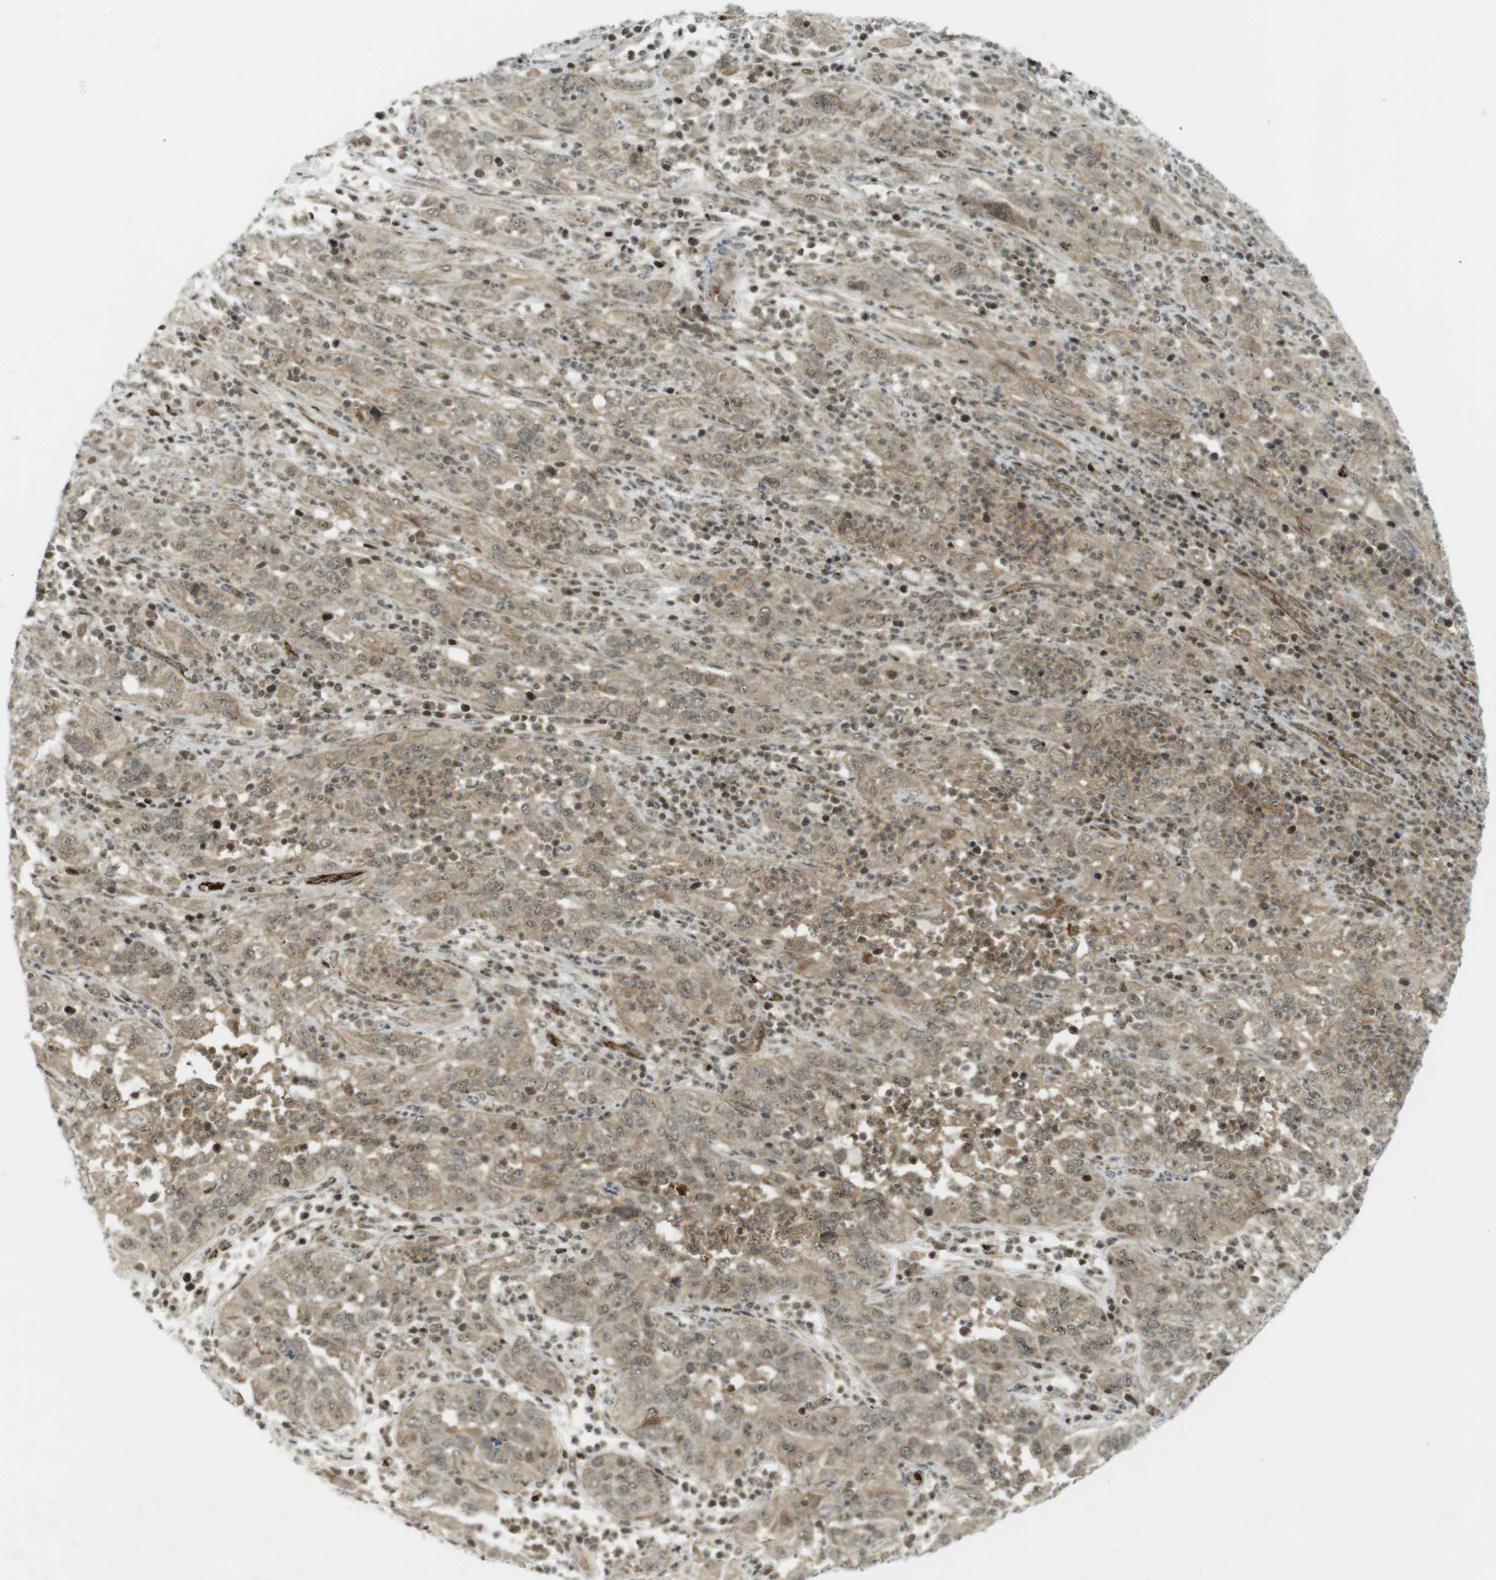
{"staining": {"intensity": "moderate", "quantity": ">75%", "location": "cytoplasmic/membranous,nuclear"}, "tissue": "cervical cancer", "cell_type": "Tumor cells", "image_type": "cancer", "snomed": [{"axis": "morphology", "description": "Squamous cell carcinoma, NOS"}, {"axis": "topography", "description": "Cervix"}], "caption": "A photomicrograph showing moderate cytoplasmic/membranous and nuclear staining in approximately >75% of tumor cells in squamous cell carcinoma (cervical), as visualized by brown immunohistochemical staining.", "gene": "PPP1R13B", "patient": {"sex": "female", "age": 32}}